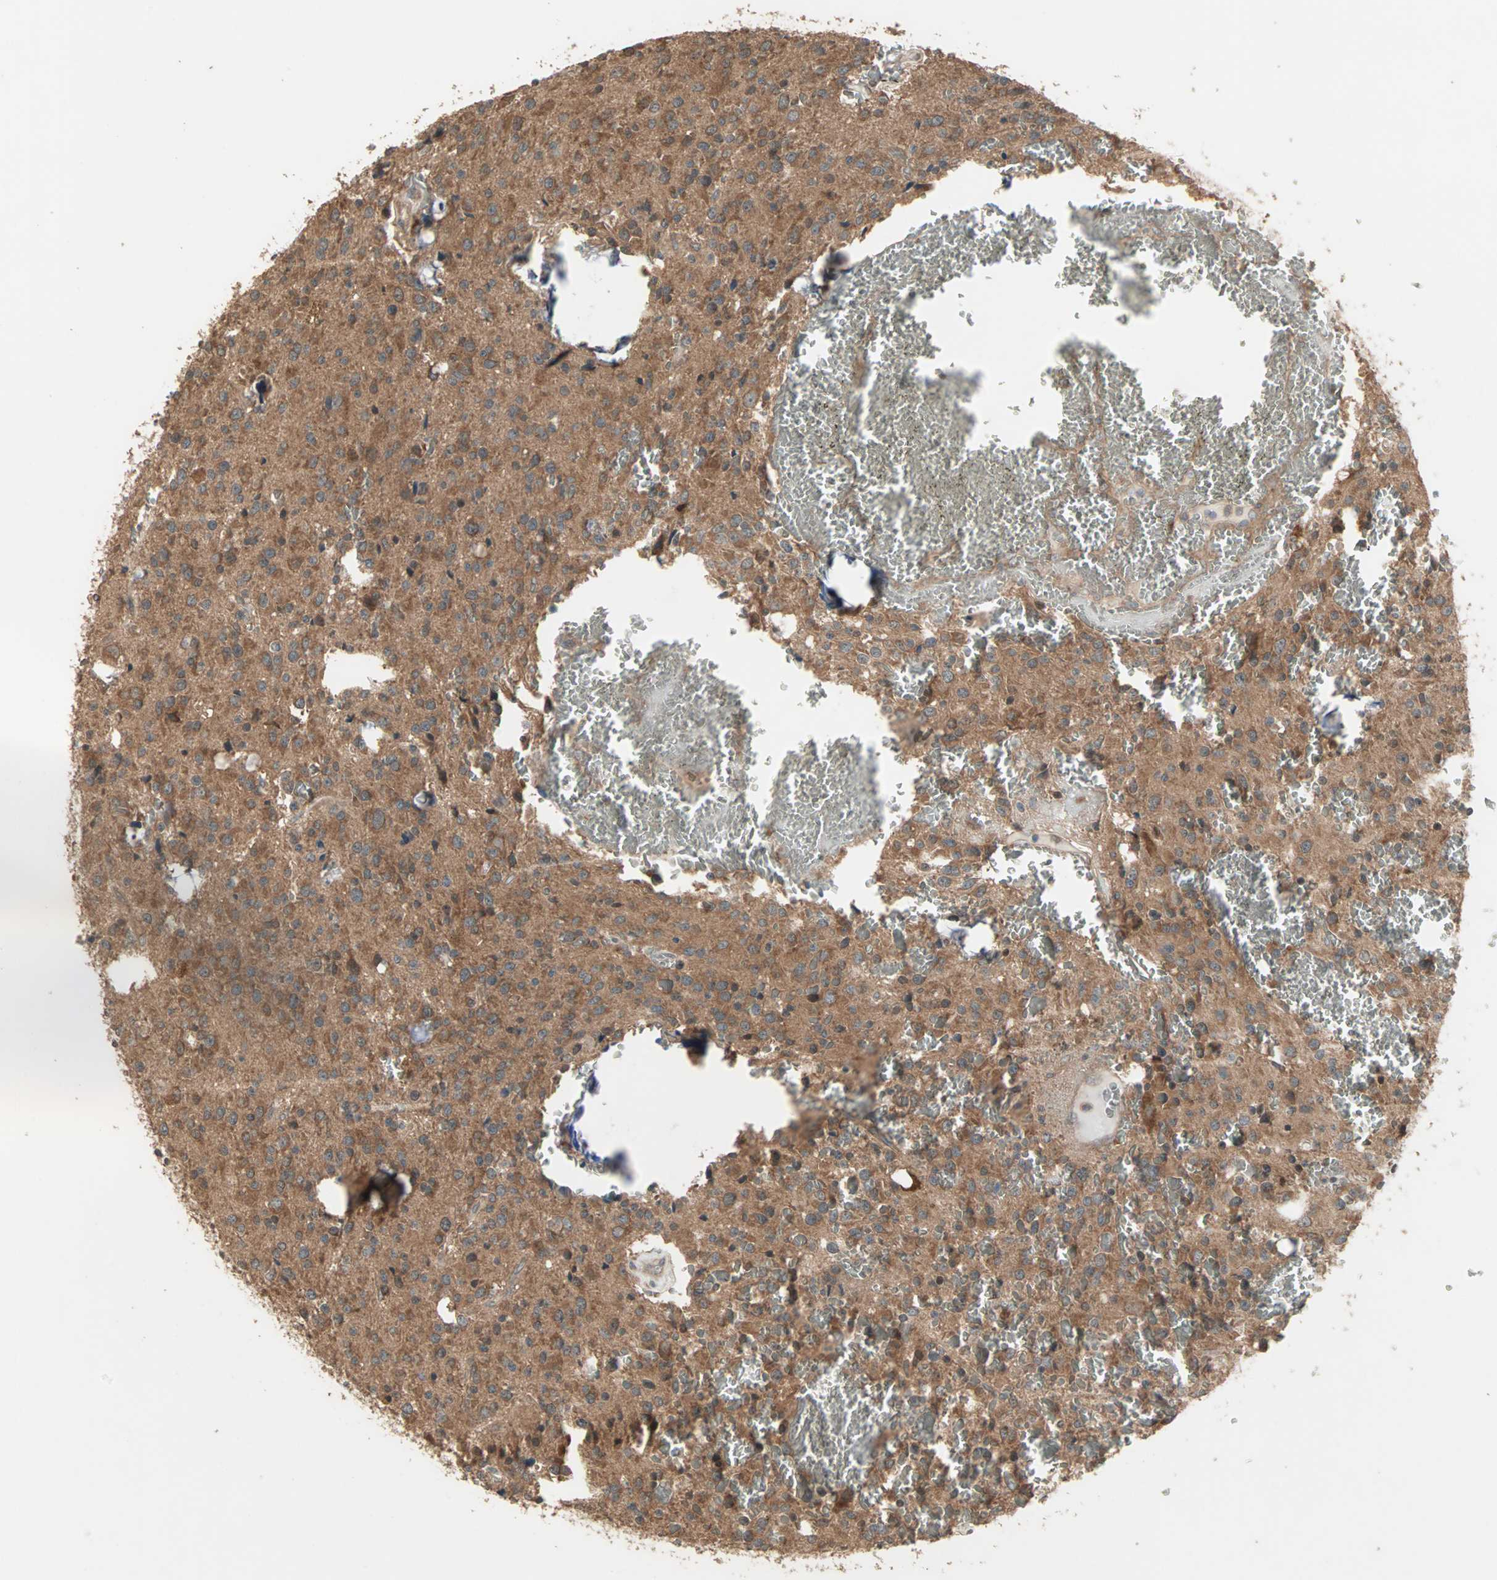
{"staining": {"intensity": "moderate", "quantity": ">75%", "location": "cytoplasmic/membranous"}, "tissue": "glioma", "cell_type": "Tumor cells", "image_type": "cancer", "snomed": [{"axis": "morphology", "description": "Glioma, malignant, Low grade"}, {"axis": "topography", "description": "Brain"}], "caption": "Glioma was stained to show a protein in brown. There is medium levels of moderate cytoplasmic/membranous expression in about >75% of tumor cells.", "gene": "UBAC1", "patient": {"sex": "male", "age": 58}}